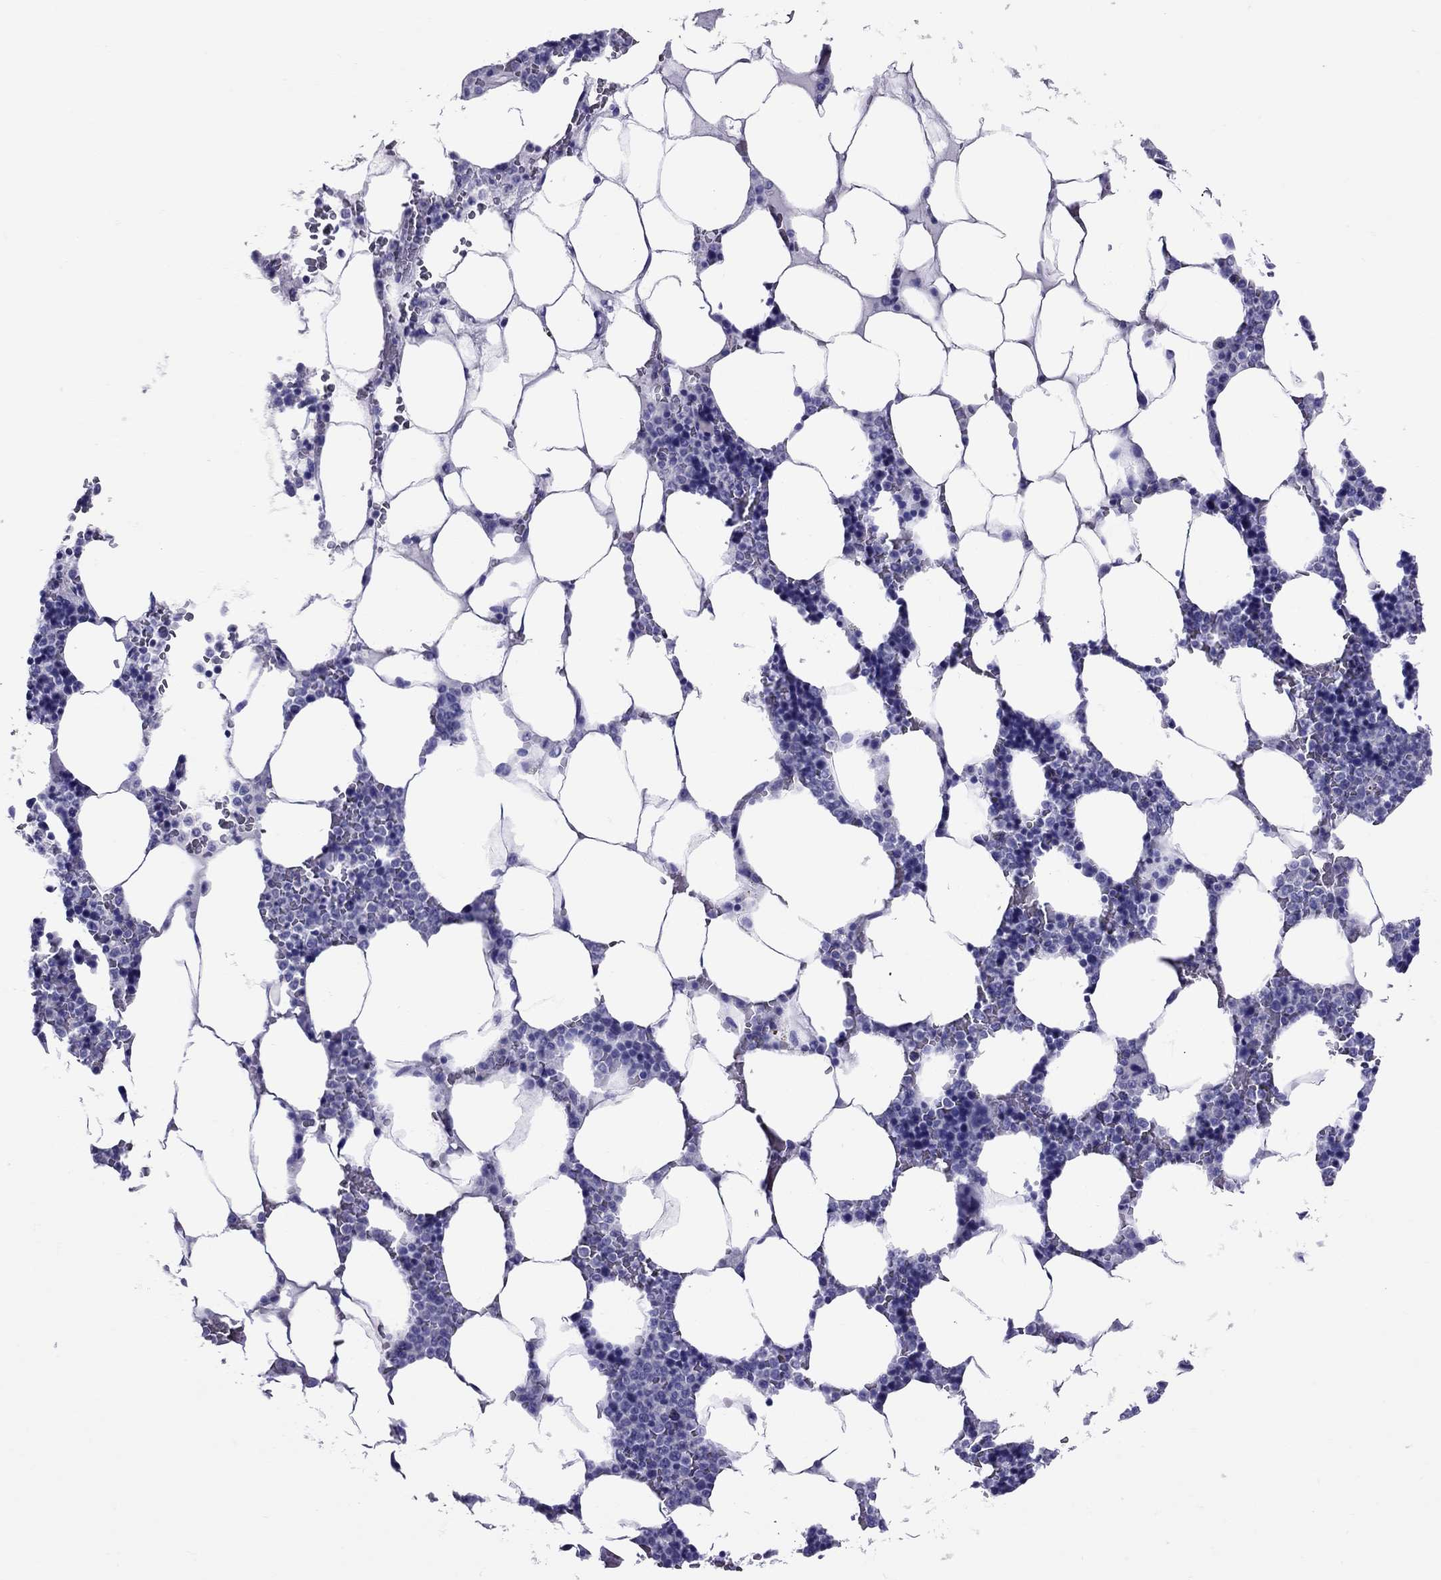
{"staining": {"intensity": "negative", "quantity": "none", "location": "none"}, "tissue": "bone marrow", "cell_type": "Hematopoietic cells", "image_type": "normal", "snomed": [{"axis": "morphology", "description": "Normal tissue, NOS"}, {"axis": "topography", "description": "Bone marrow"}], "caption": "This is a micrograph of immunohistochemistry (IHC) staining of benign bone marrow, which shows no positivity in hematopoietic cells. (Immunohistochemistry (ihc), brightfield microscopy, high magnification).", "gene": "AVPR1B", "patient": {"sex": "male", "age": 63}}